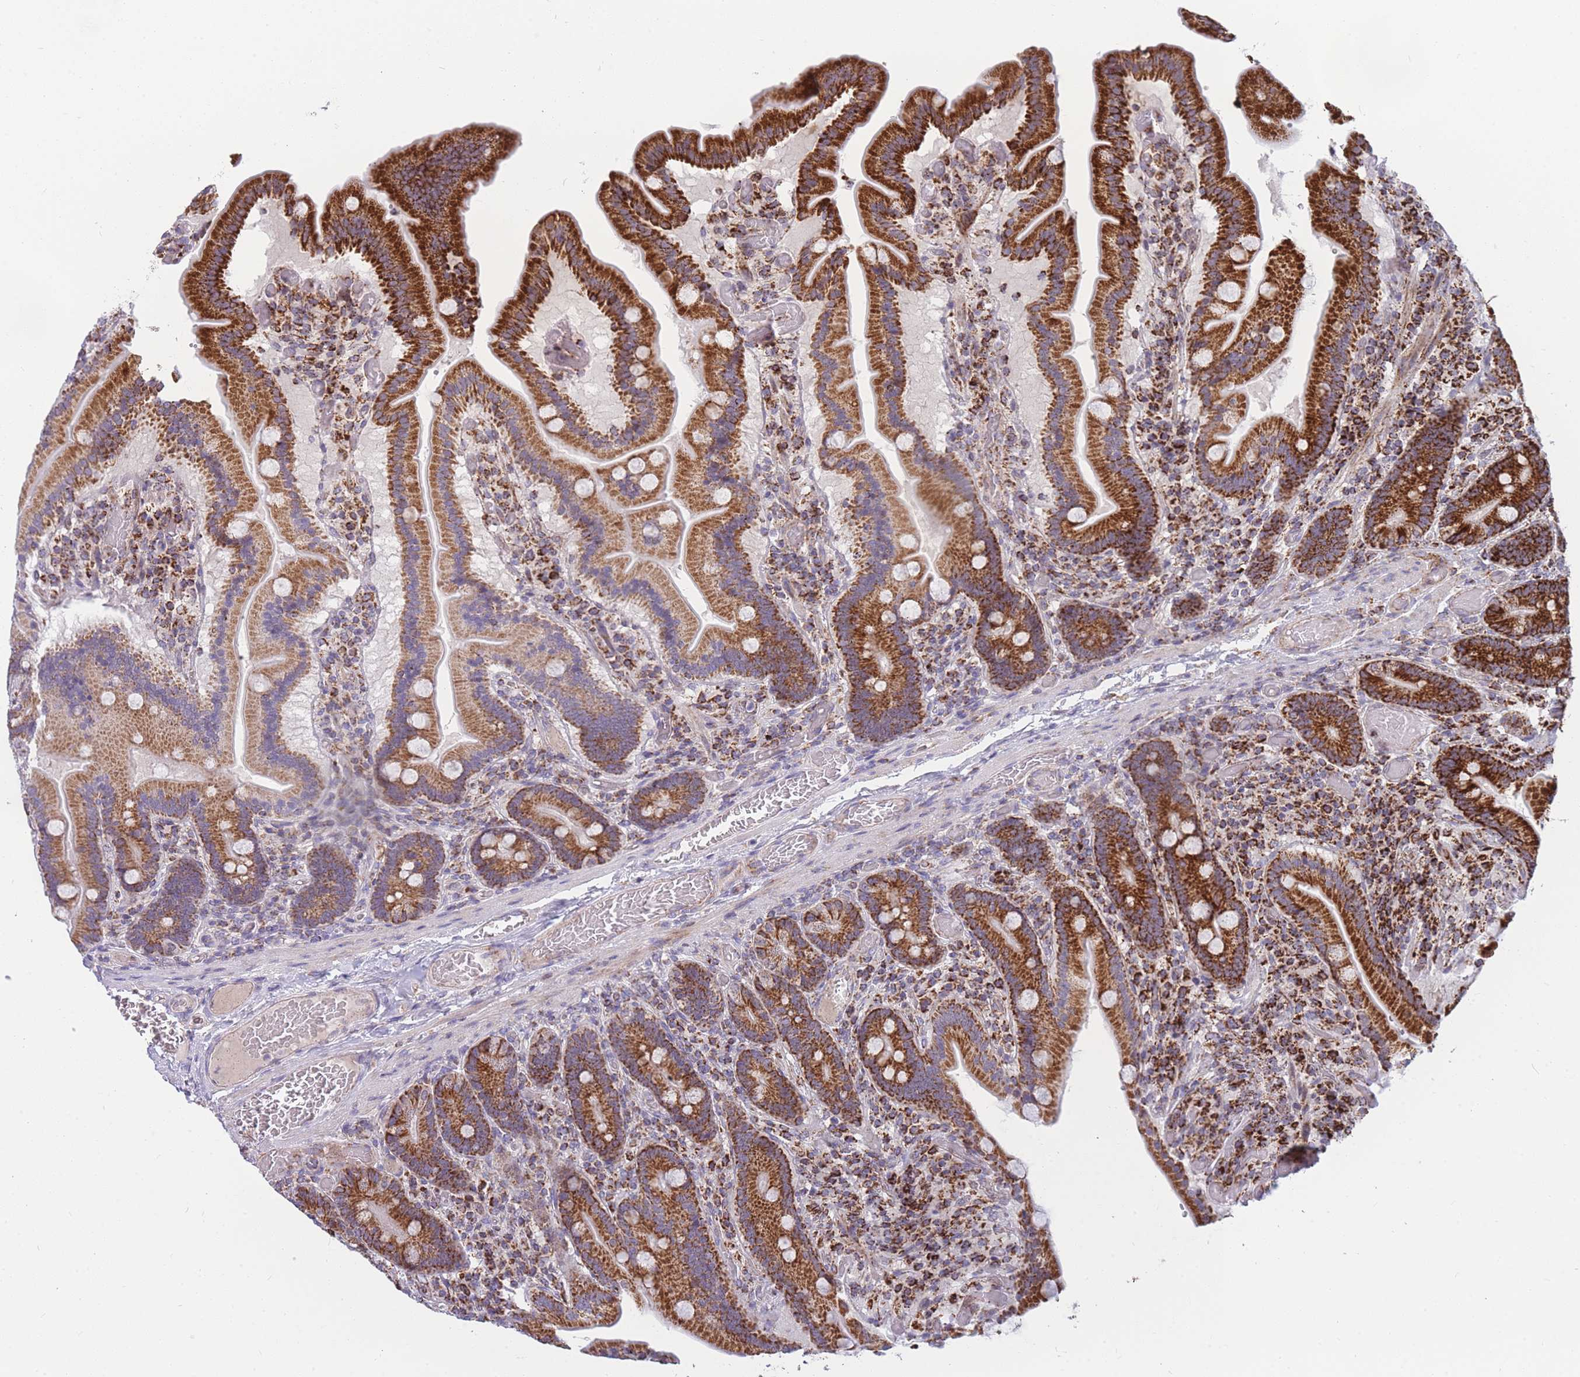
{"staining": {"intensity": "strong", "quantity": "25%-75%", "location": "cytoplasmic/membranous"}, "tissue": "duodenum", "cell_type": "Glandular cells", "image_type": "normal", "snomed": [{"axis": "morphology", "description": "Normal tissue, NOS"}, {"axis": "topography", "description": "Duodenum"}], "caption": "Immunohistochemical staining of normal human duodenum displays strong cytoplasmic/membranous protein staining in approximately 25%-75% of glandular cells. Nuclei are stained in blue.", "gene": "DDX49", "patient": {"sex": "female", "age": 62}}